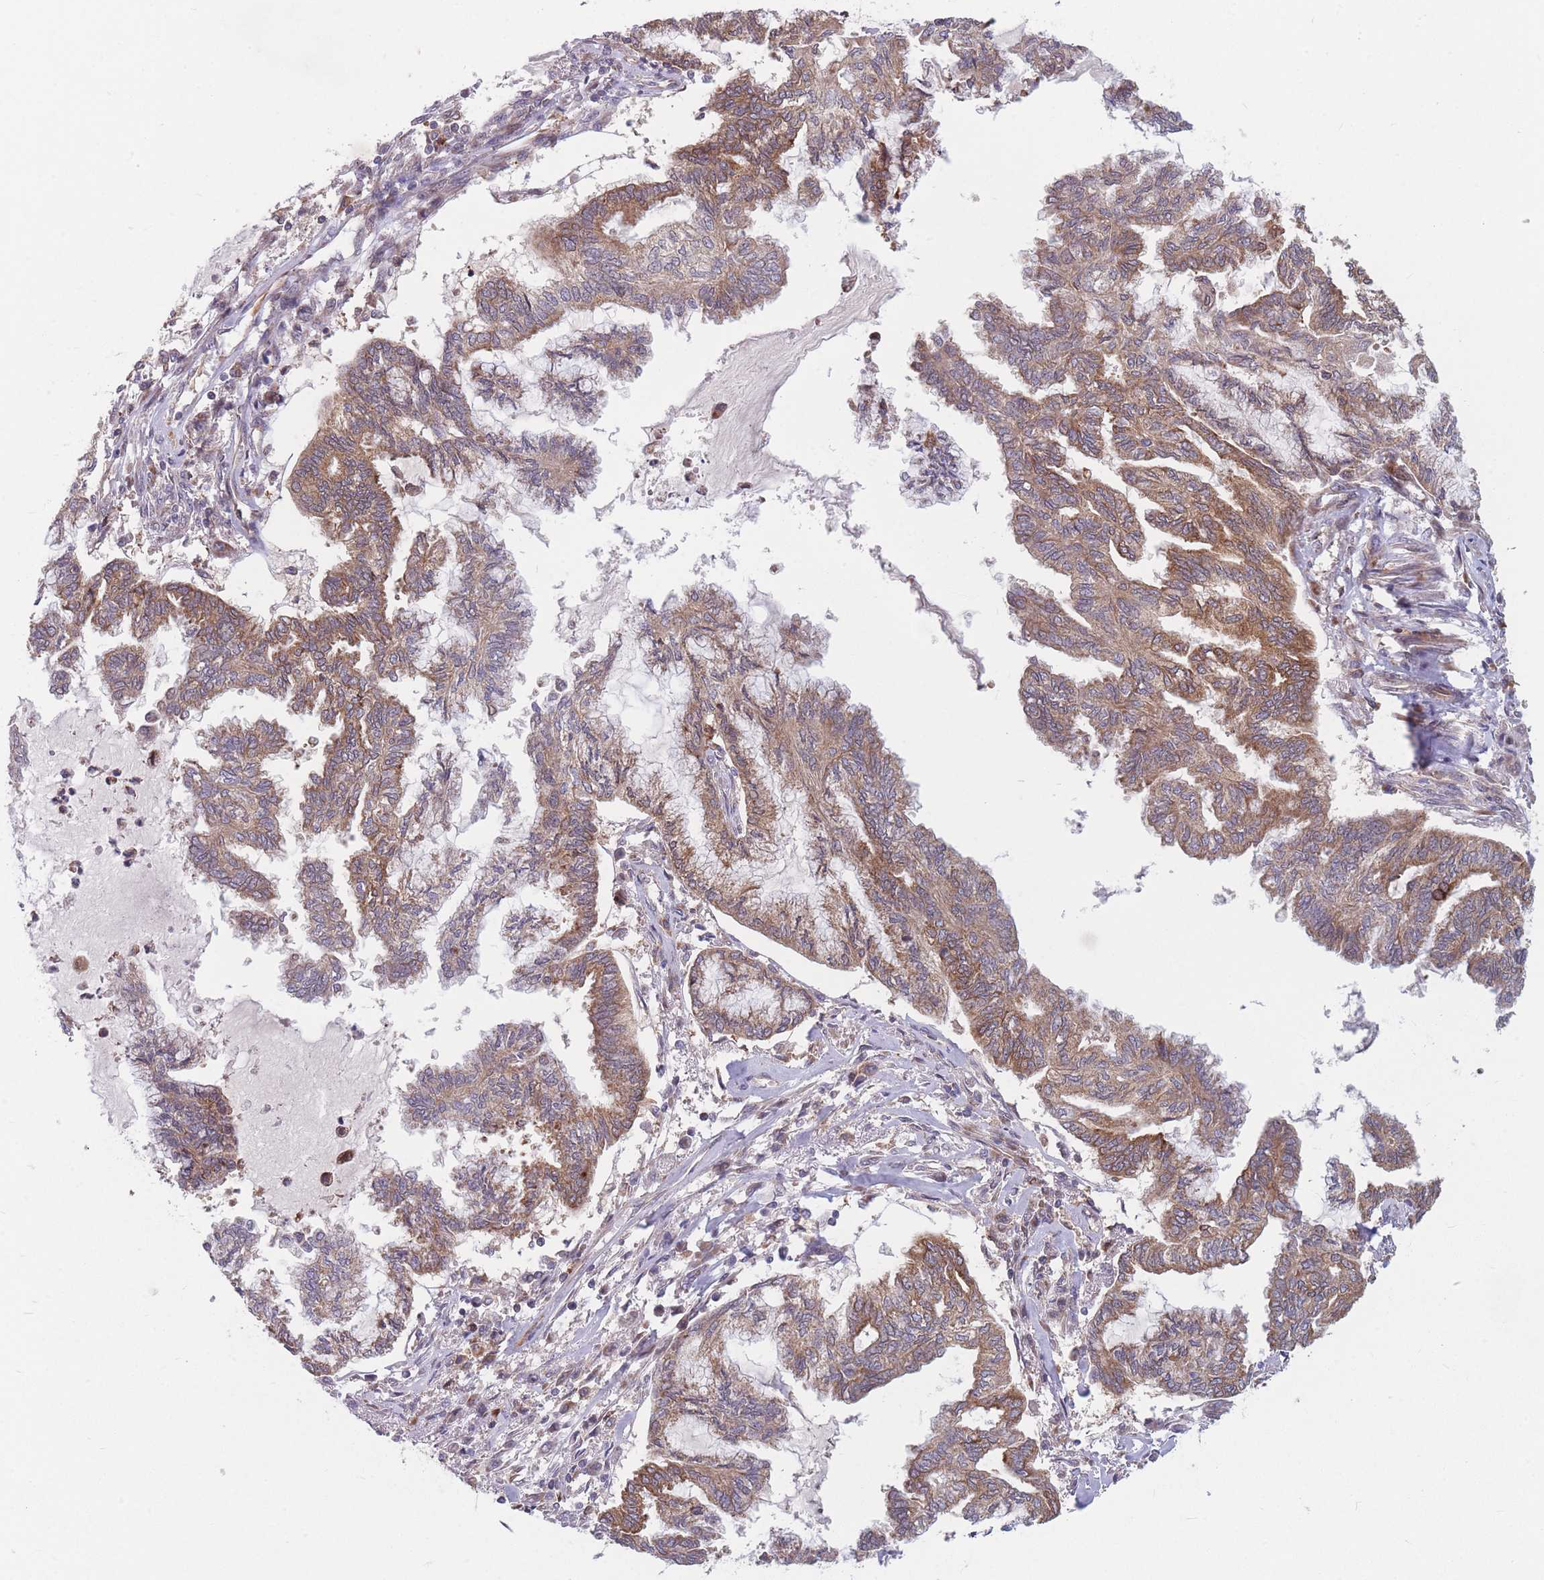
{"staining": {"intensity": "moderate", "quantity": ">75%", "location": "cytoplasmic/membranous"}, "tissue": "endometrial cancer", "cell_type": "Tumor cells", "image_type": "cancer", "snomed": [{"axis": "morphology", "description": "Adenocarcinoma, NOS"}, {"axis": "topography", "description": "Endometrium"}], "caption": "Protein staining of endometrial cancer tissue displays moderate cytoplasmic/membranous positivity in about >75% of tumor cells. The staining was performed using DAB to visualize the protein expression in brown, while the nuclei were stained in blue with hematoxylin (Magnification: 20x).", "gene": "TMEM131L", "patient": {"sex": "female", "age": 86}}